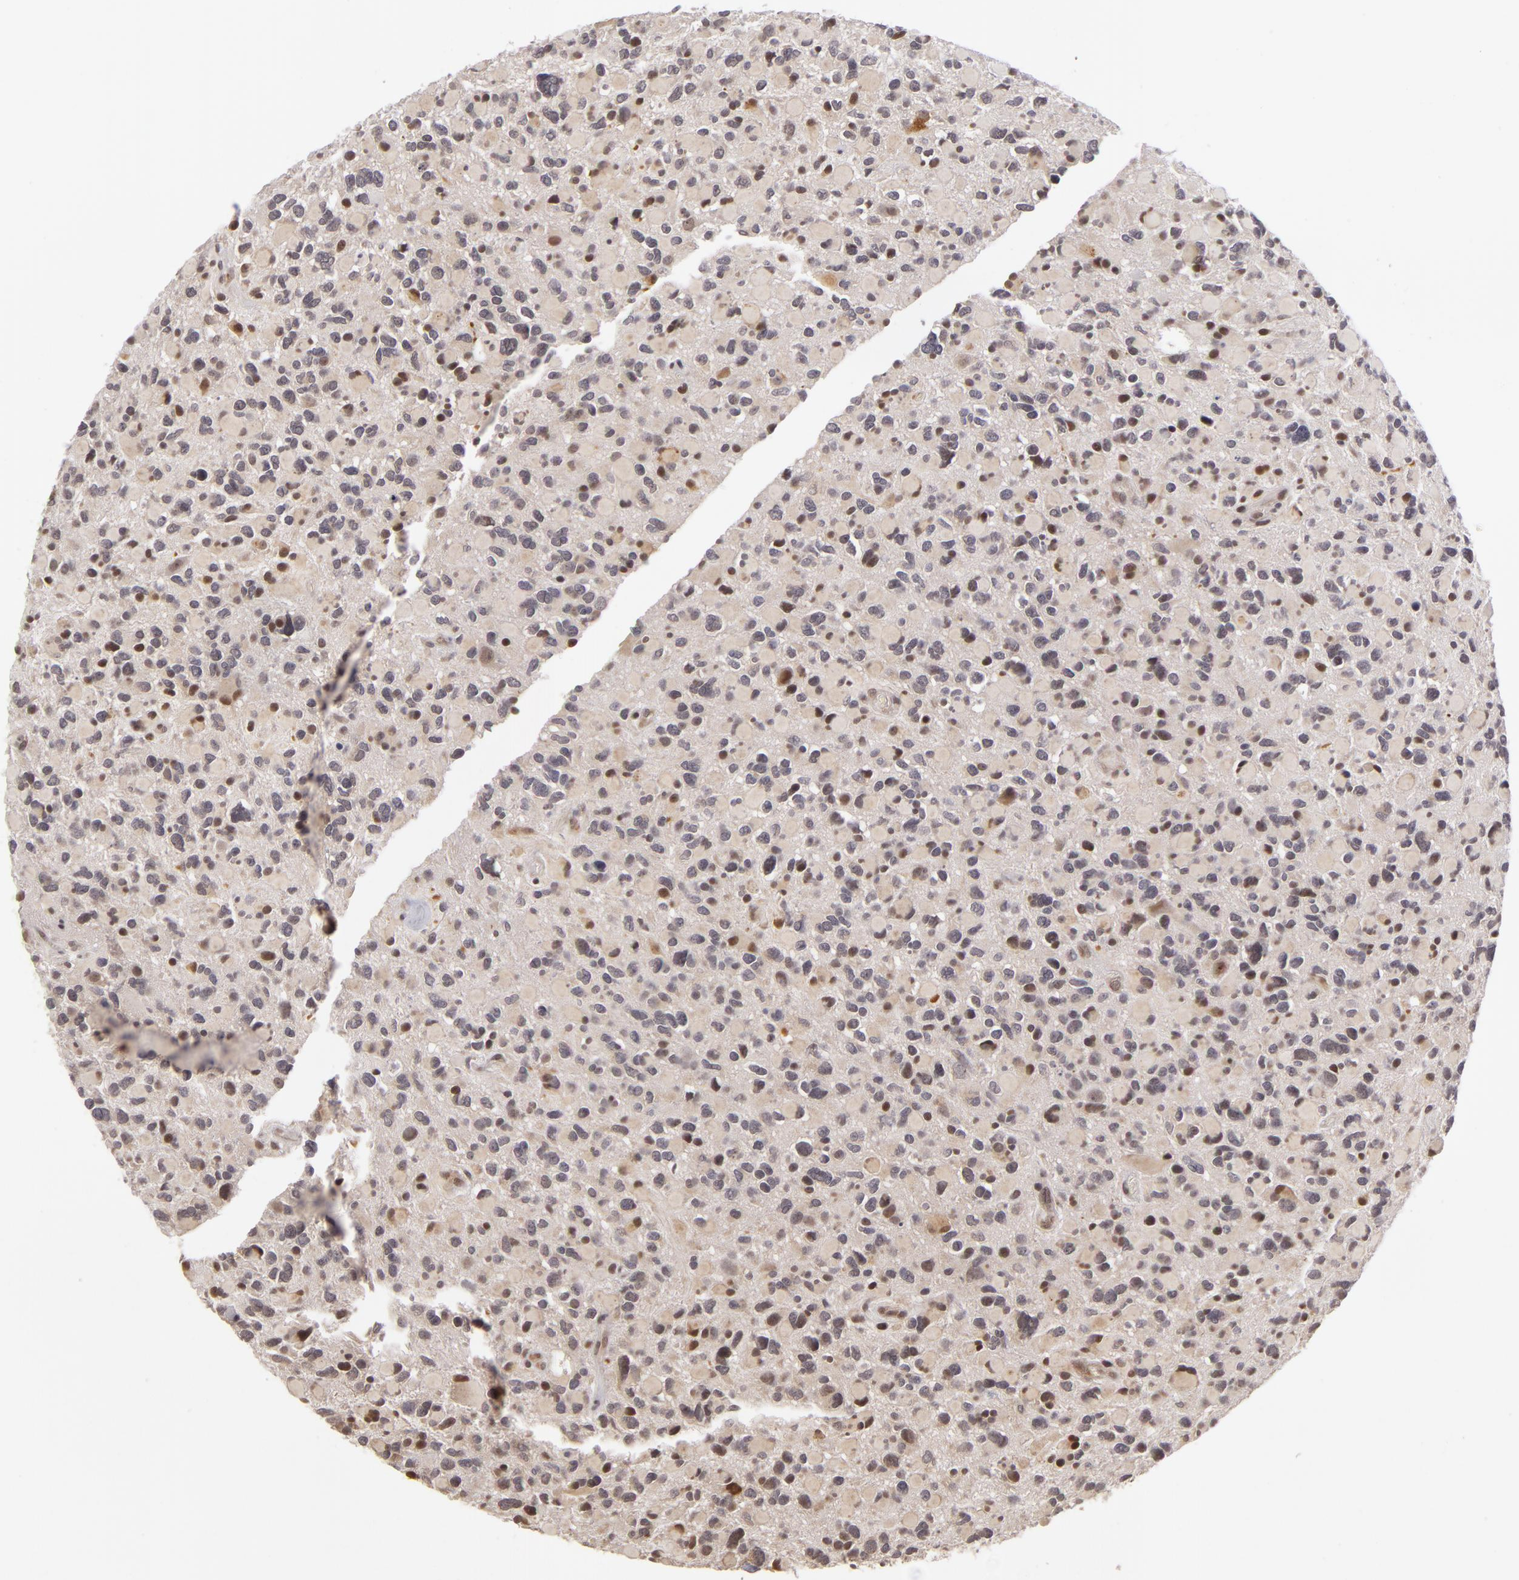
{"staining": {"intensity": "moderate", "quantity": "<25%", "location": "nuclear"}, "tissue": "glioma", "cell_type": "Tumor cells", "image_type": "cancer", "snomed": [{"axis": "morphology", "description": "Glioma, malignant, High grade"}, {"axis": "topography", "description": "Brain"}], "caption": "Immunohistochemical staining of human malignant glioma (high-grade) demonstrates low levels of moderate nuclear protein staining in approximately <25% of tumor cells. The staining was performed using DAB (3,3'-diaminobenzidine) to visualize the protein expression in brown, while the nuclei were stained in blue with hematoxylin (Magnification: 20x).", "gene": "ZNF133", "patient": {"sex": "female", "age": 37}}